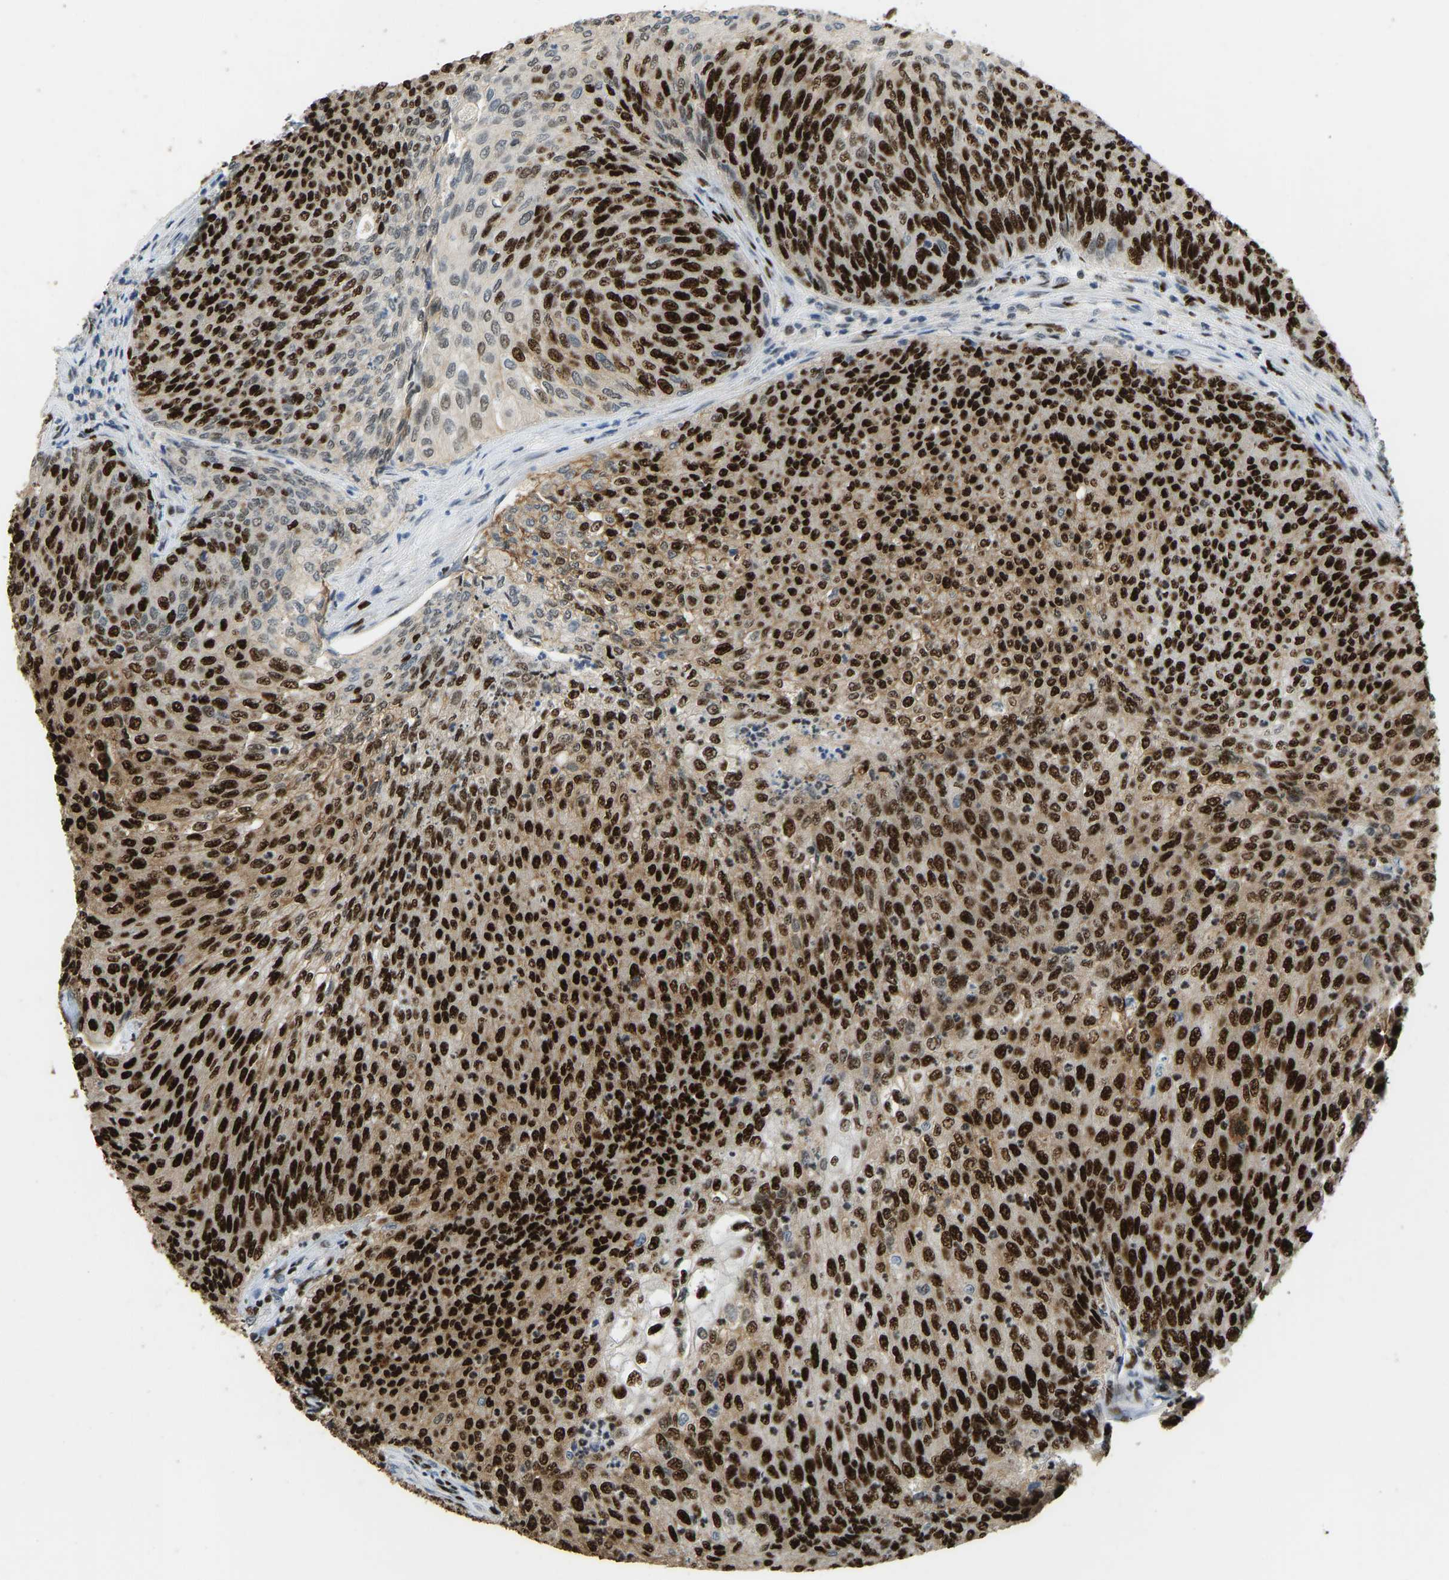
{"staining": {"intensity": "strong", "quantity": ">75%", "location": "nuclear"}, "tissue": "urothelial cancer", "cell_type": "Tumor cells", "image_type": "cancer", "snomed": [{"axis": "morphology", "description": "Urothelial carcinoma, Low grade"}, {"axis": "topography", "description": "Urinary bladder"}], "caption": "Protein expression analysis of human urothelial carcinoma (low-grade) reveals strong nuclear expression in about >75% of tumor cells.", "gene": "FOXK1", "patient": {"sex": "female", "age": 79}}